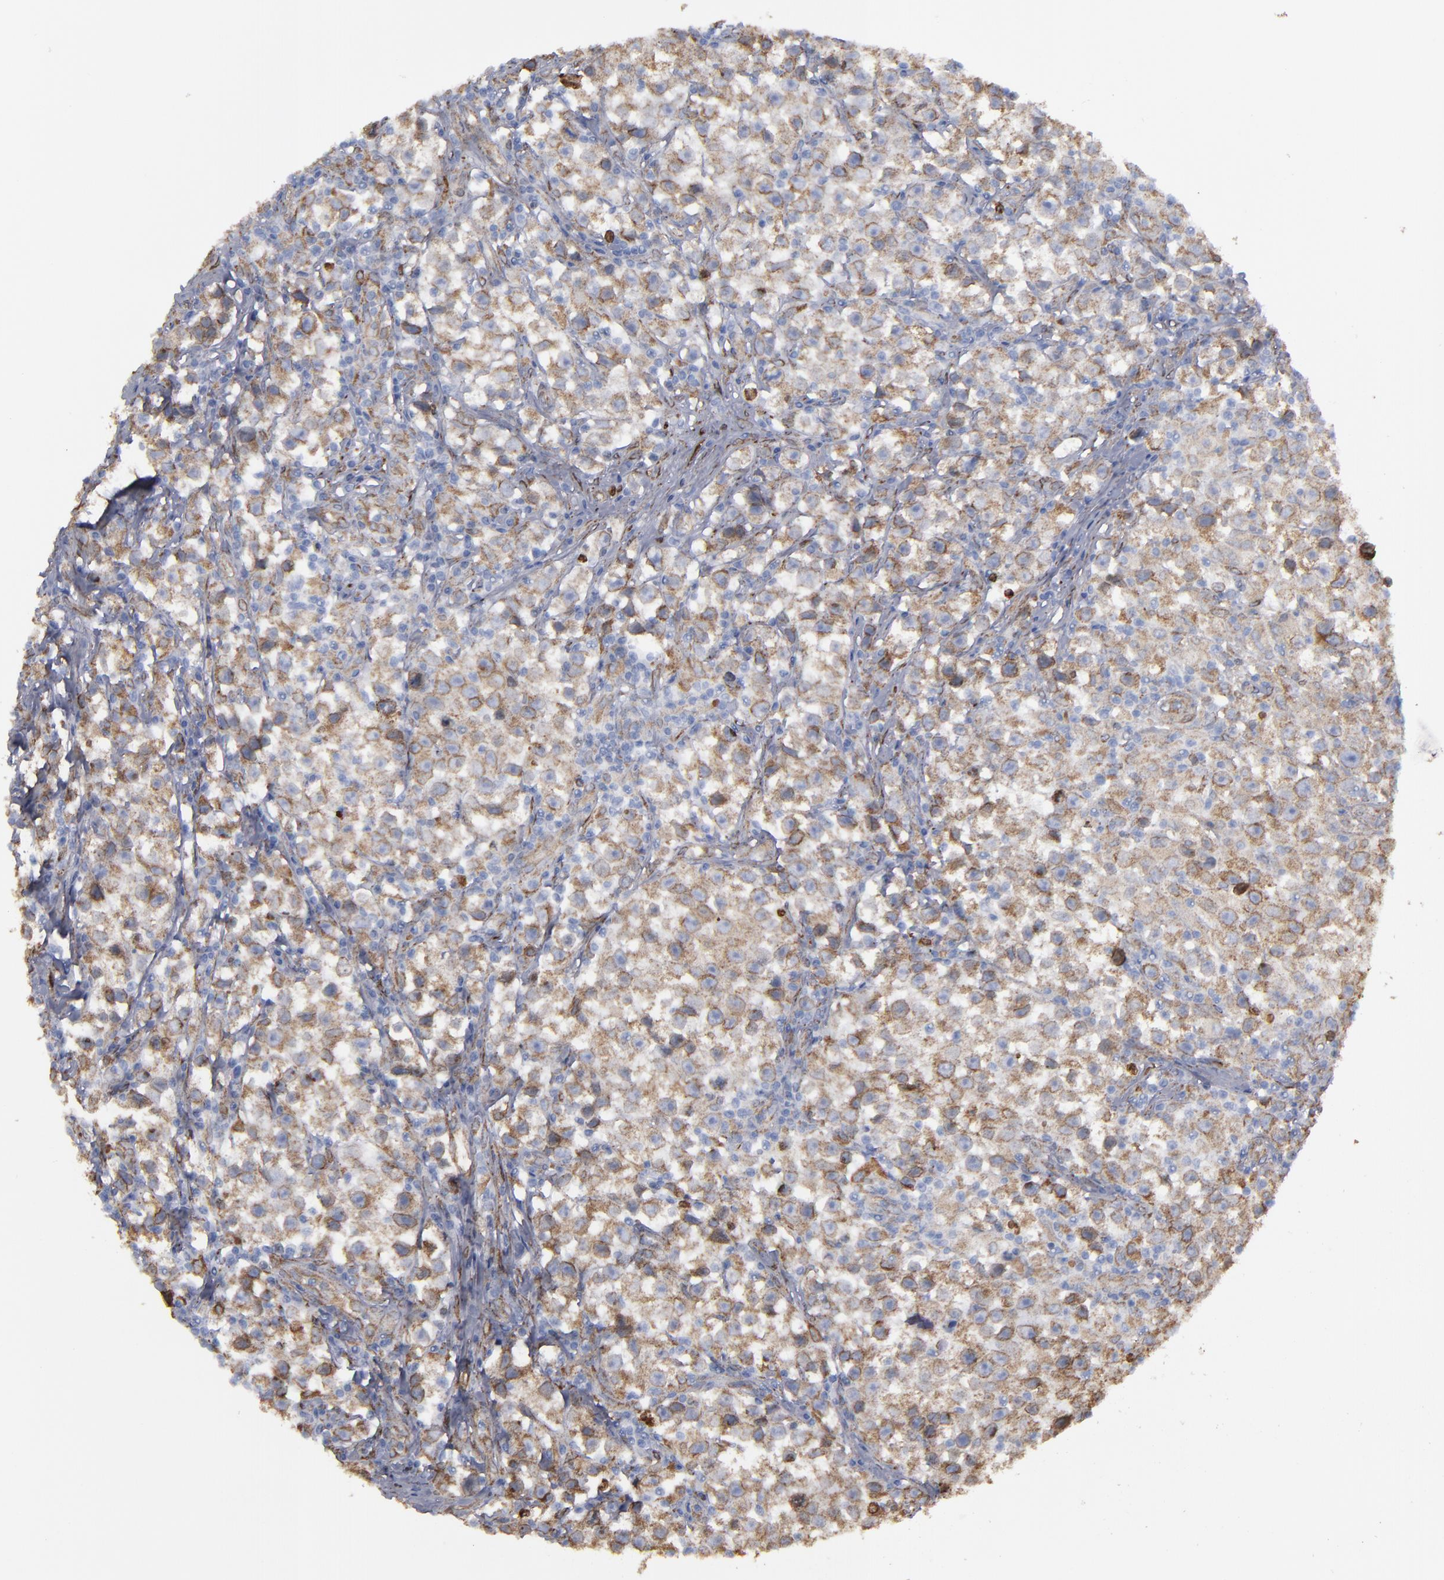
{"staining": {"intensity": "moderate", "quantity": ">75%", "location": "cytoplasmic/membranous"}, "tissue": "testis cancer", "cell_type": "Tumor cells", "image_type": "cancer", "snomed": [{"axis": "morphology", "description": "Seminoma, NOS"}, {"axis": "topography", "description": "Testis"}], "caption": "A histopathology image of human testis cancer (seminoma) stained for a protein demonstrates moderate cytoplasmic/membranous brown staining in tumor cells.", "gene": "ERLIN2", "patient": {"sex": "male", "age": 35}}